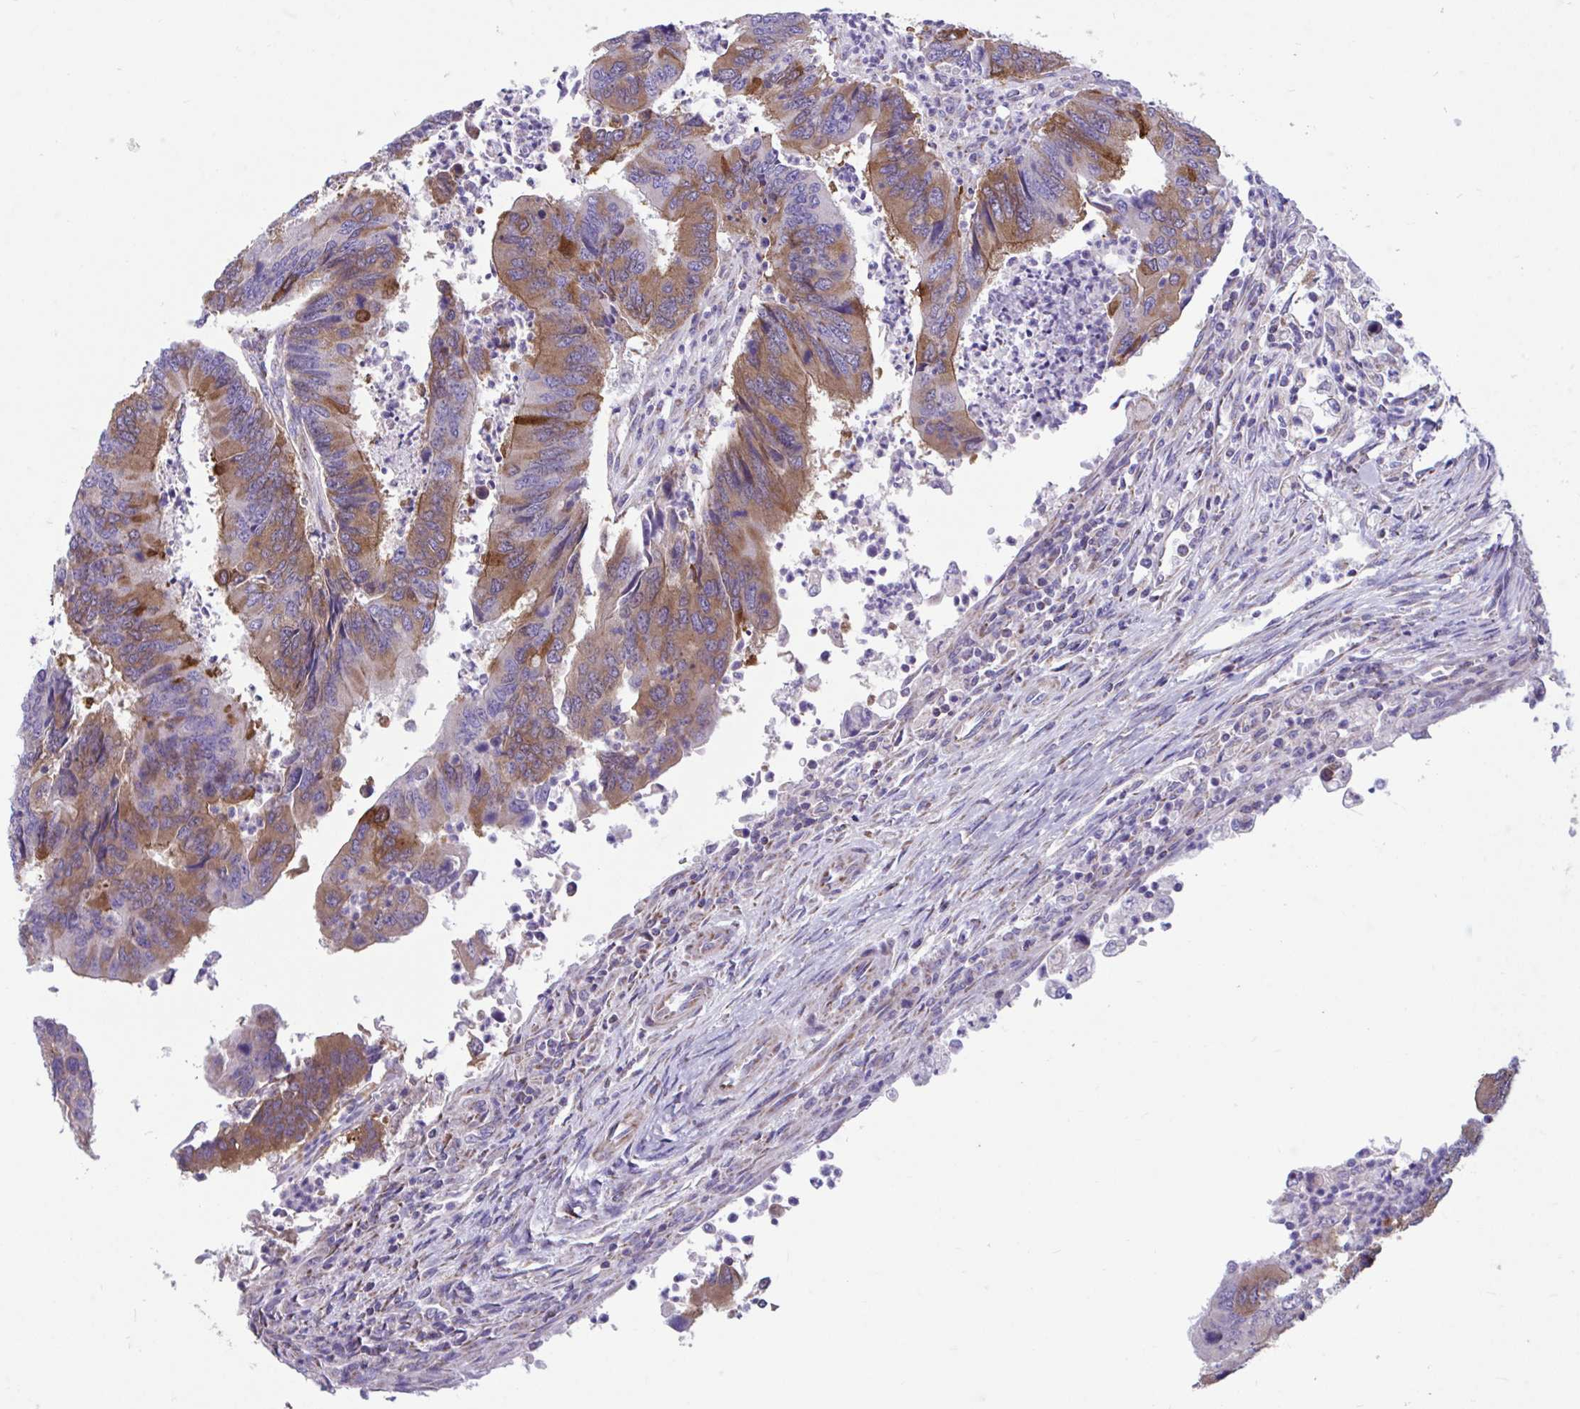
{"staining": {"intensity": "moderate", "quantity": ">75%", "location": "cytoplasmic/membranous"}, "tissue": "colorectal cancer", "cell_type": "Tumor cells", "image_type": "cancer", "snomed": [{"axis": "morphology", "description": "Adenocarcinoma, NOS"}, {"axis": "topography", "description": "Colon"}], "caption": "High-magnification brightfield microscopy of colorectal cancer stained with DAB (3,3'-diaminobenzidine) (brown) and counterstained with hematoxylin (blue). tumor cells exhibit moderate cytoplasmic/membranous staining is appreciated in about>75% of cells. The staining was performed using DAB (3,3'-diaminobenzidine) to visualize the protein expression in brown, while the nuclei were stained in blue with hematoxylin (Magnification: 20x).", "gene": "OR13A1", "patient": {"sex": "female", "age": 67}}